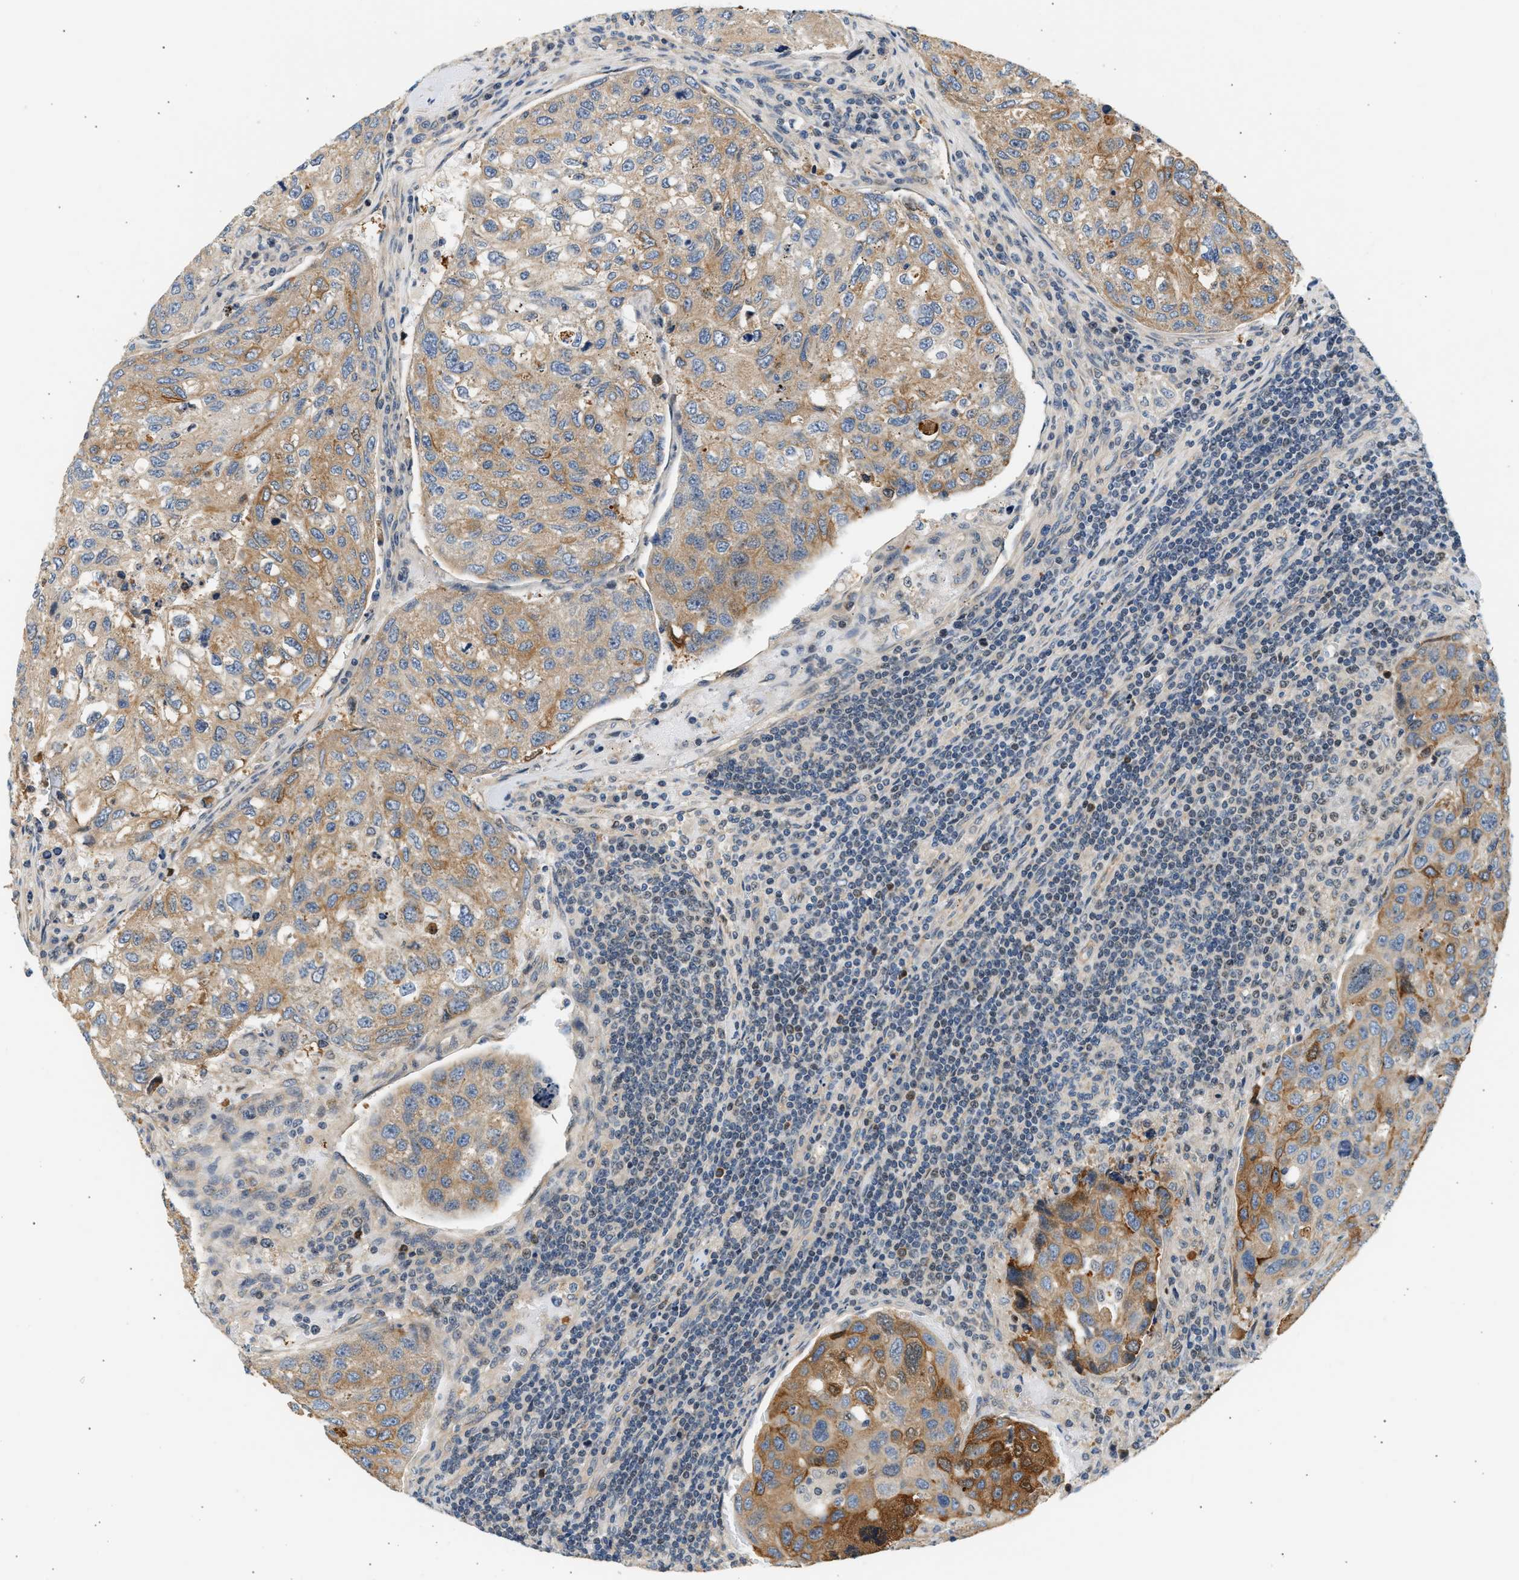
{"staining": {"intensity": "moderate", "quantity": "25%-75%", "location": "cytoplasmic/membranous"}, "tissue": "urothelial cancer", "cell_type": "Tumor cells", "image_type": "cancer", "snomed": [{"axis": "morphology", "description": "Urothelial carcinoma, High grade"}, {"axis": "topography", "description": "Lymph node"}, {"axis": "topography", "description": "Urinary bladder"}], "caption": "Human urothelial cancer stained with a protein marker shows moderate staining in tumor cells.", "gene": "WDR31", "patient": {"sex": "male", "age": 51}}